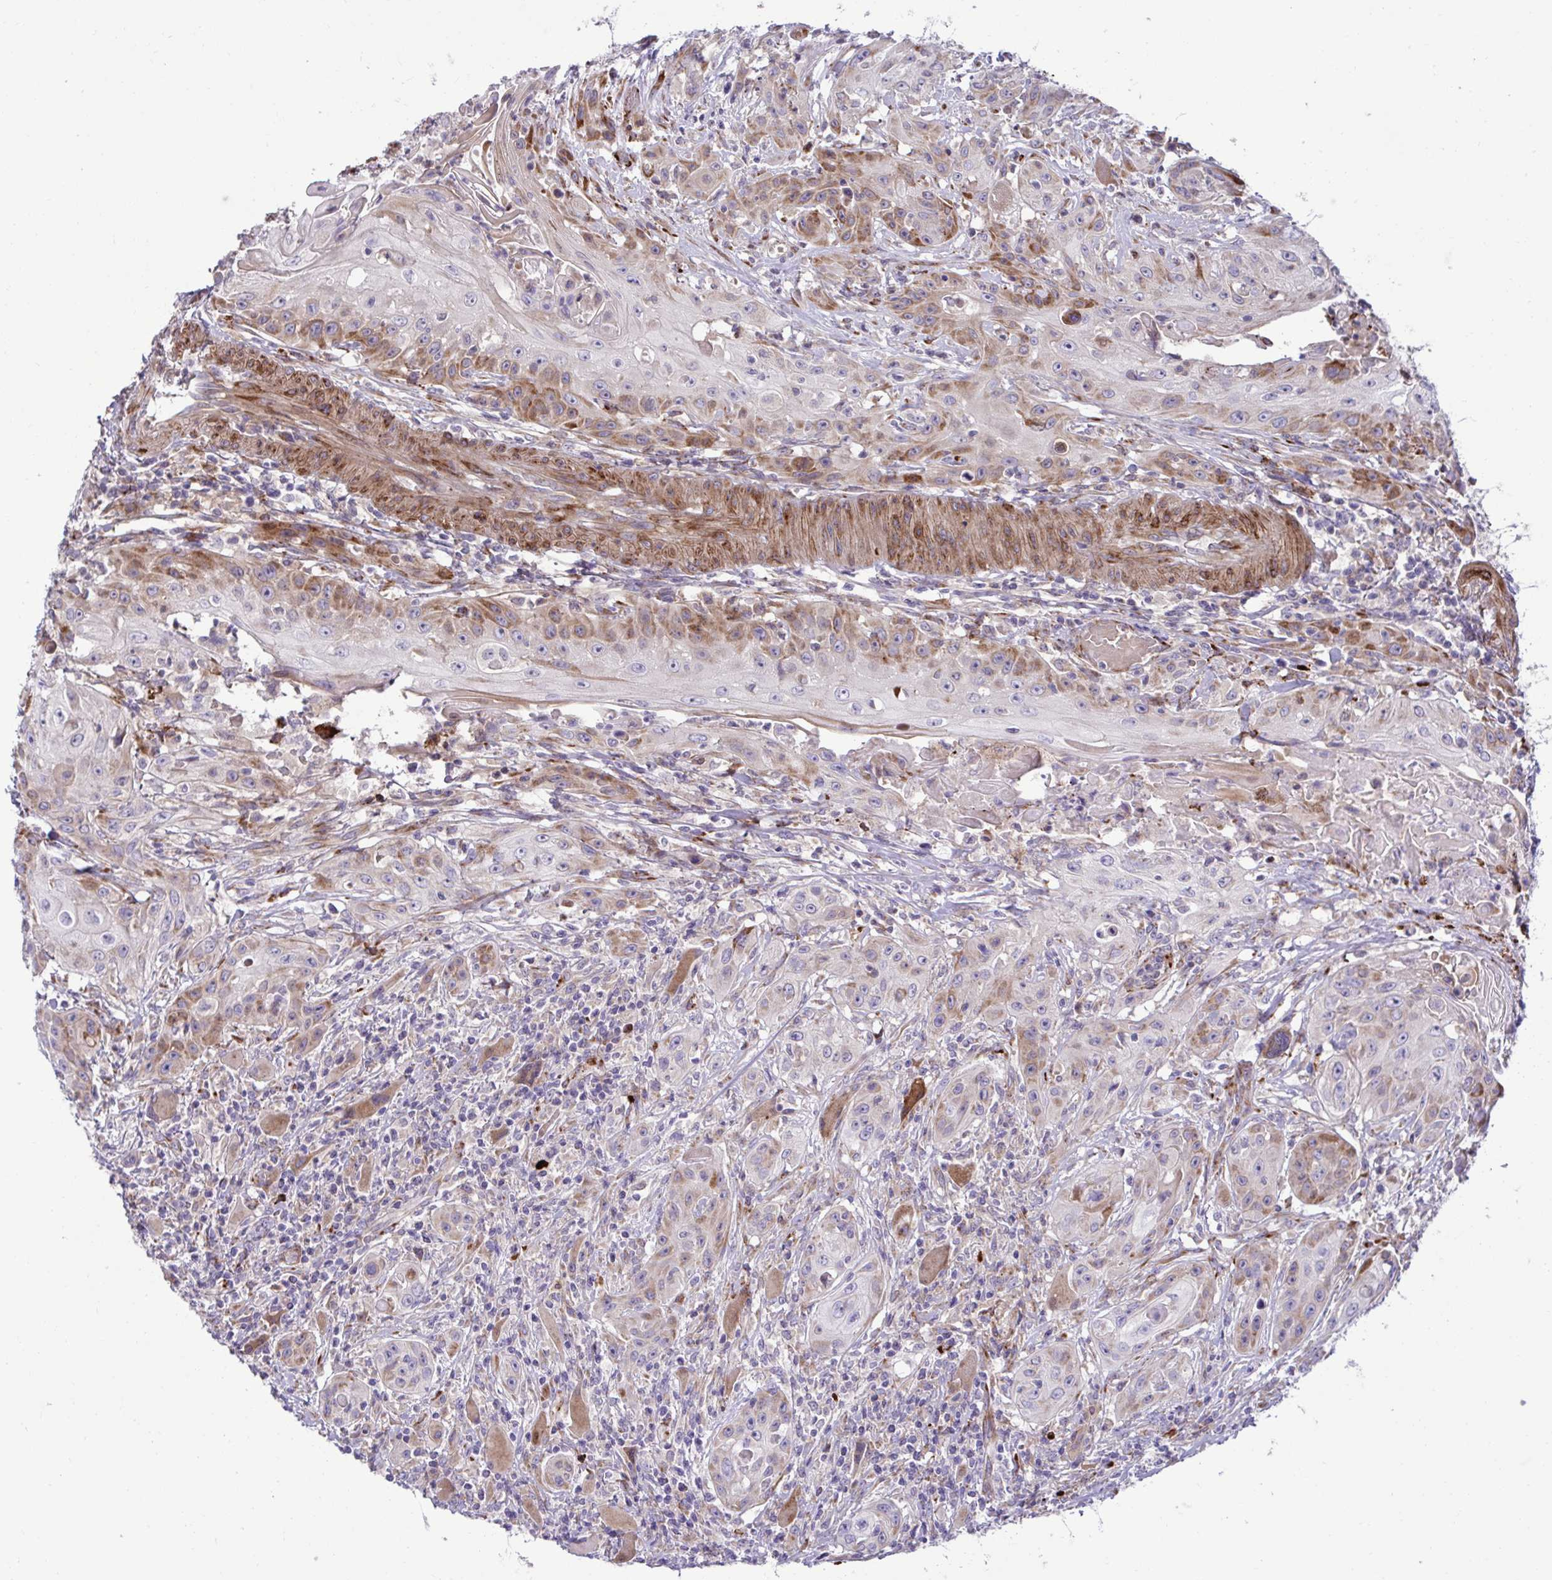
{"staining": {"intensity": "moderate", "quantity": "<25%", "location": "cytoplasmic/membranous"}, "tissue": "head and neck cancer", "cell_type": "Tumor cells", "image_type": "cancer", "snomed": [{"axis": "morphology", "description": "Squamous cell carcinoma, NOS"}, {"axis": "topography", "description": "Oral tissue"}, {"axis": "topography", "description": "Head-Neck"}, {"axis": "topography", "description": "Neck, NOS"}], "caption": "Squamous cell carcinoma (head and neck) tissue displays moderate cytoplasmic/membranous staining in approximately <25% of tumor cells, visualized by immunohistochemistry.", "gene": "LIMS1", "patient": {"sex": "female", "age": 55}}